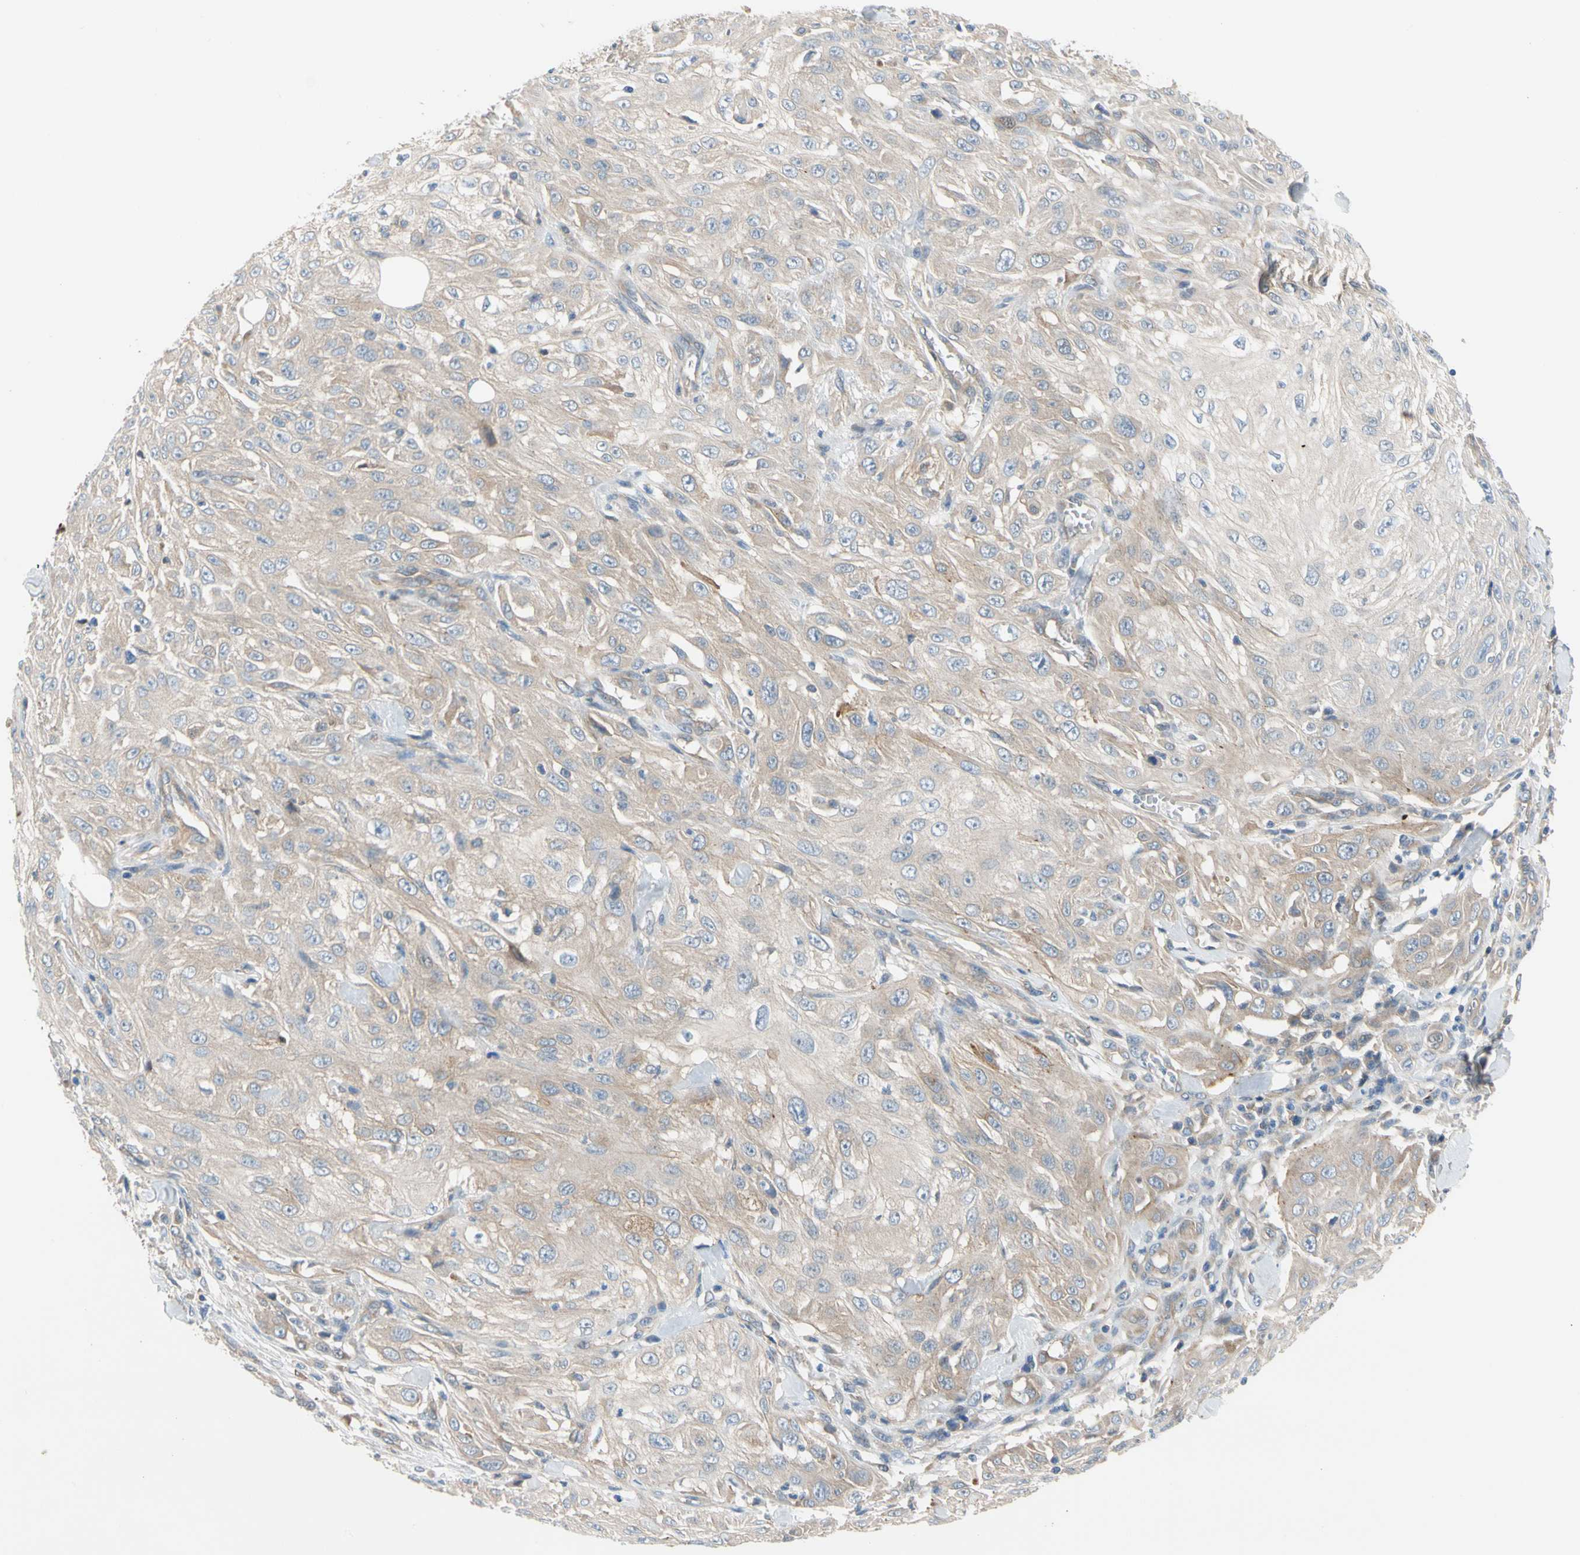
{"staining": {"intensity": "weak", "quantity": "<25%", "location": "cytoplasmic/membranous"}, "tissue": "skin cancer", "cell_type": "Tumor cells", "image_type": "cancer", "snomed": [{"axis": "morphology", "description": "Squamous cell carcinoma, NOS"}, {"axis": "morphology", "description": "Squamous cell carcinoma, metastatic, NOS"}, {"axis": "topography", "description": "Skin"}, {"axis": "topography", "description": "Lymph node"}], "caption": "Image shows no significant protein positivity in tumor cells of skin cancer.", "gene": "ENTREP3", "patient": {"sex": "male", "age": 75}}